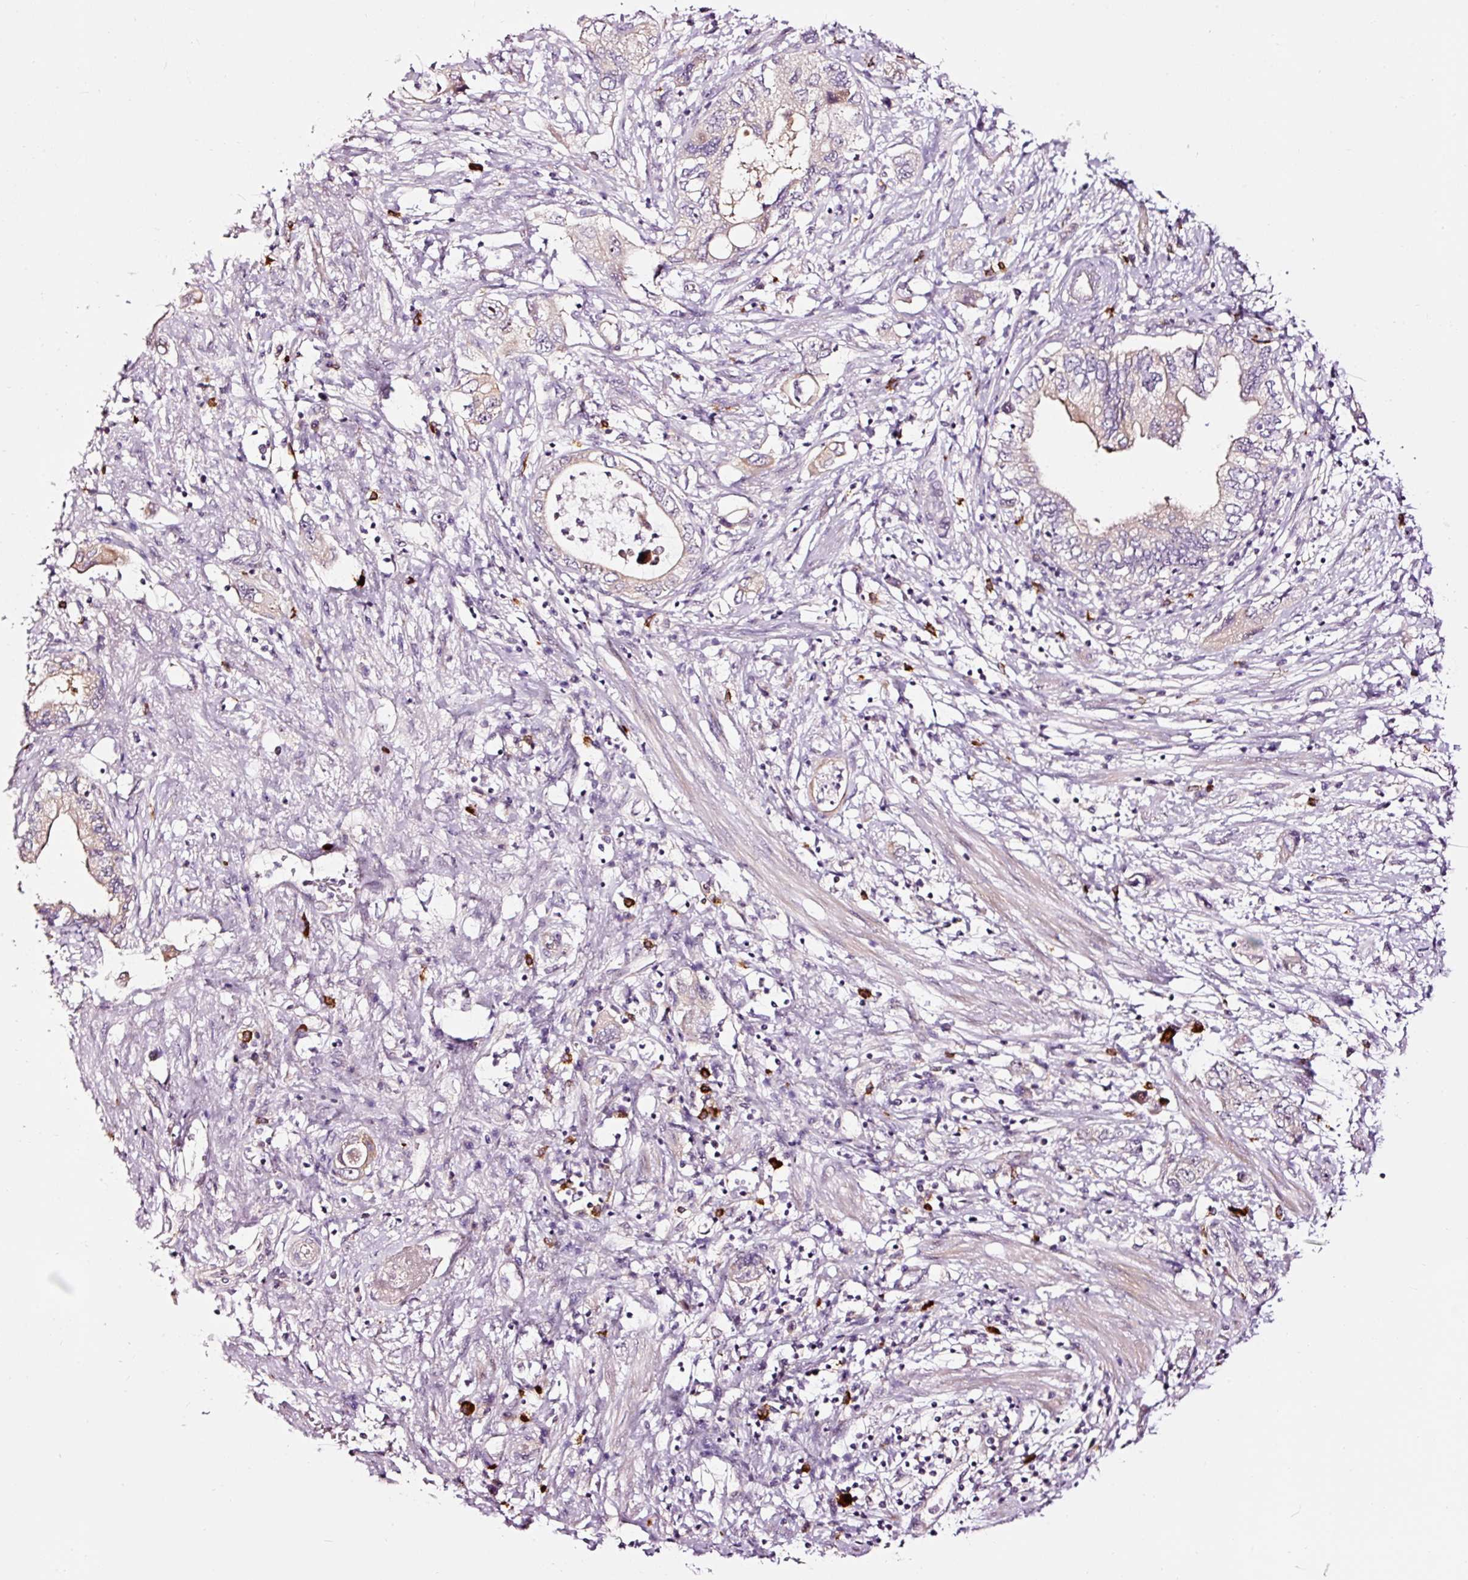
{"staining": {"intensity": "weak", "quantity": "<25%", "location": "cytoplasmic/membranous"}, "tissue": "pancreatic cancer", "cell_type": "Tumor cells", "image_type": "cancer", "snomed": [{"axis": "morphology", "description": "Adenocarcinoma, NOS"}, {"axis": "topography", "description": "Pancreas"}], "caption": "Histopathology image shows no protein expression in tumor cells of pancreatic cancer (adenocarcinoma) tissue.", "gene": "UTP14A", "patient": {"sex": "female", "age": 73}}